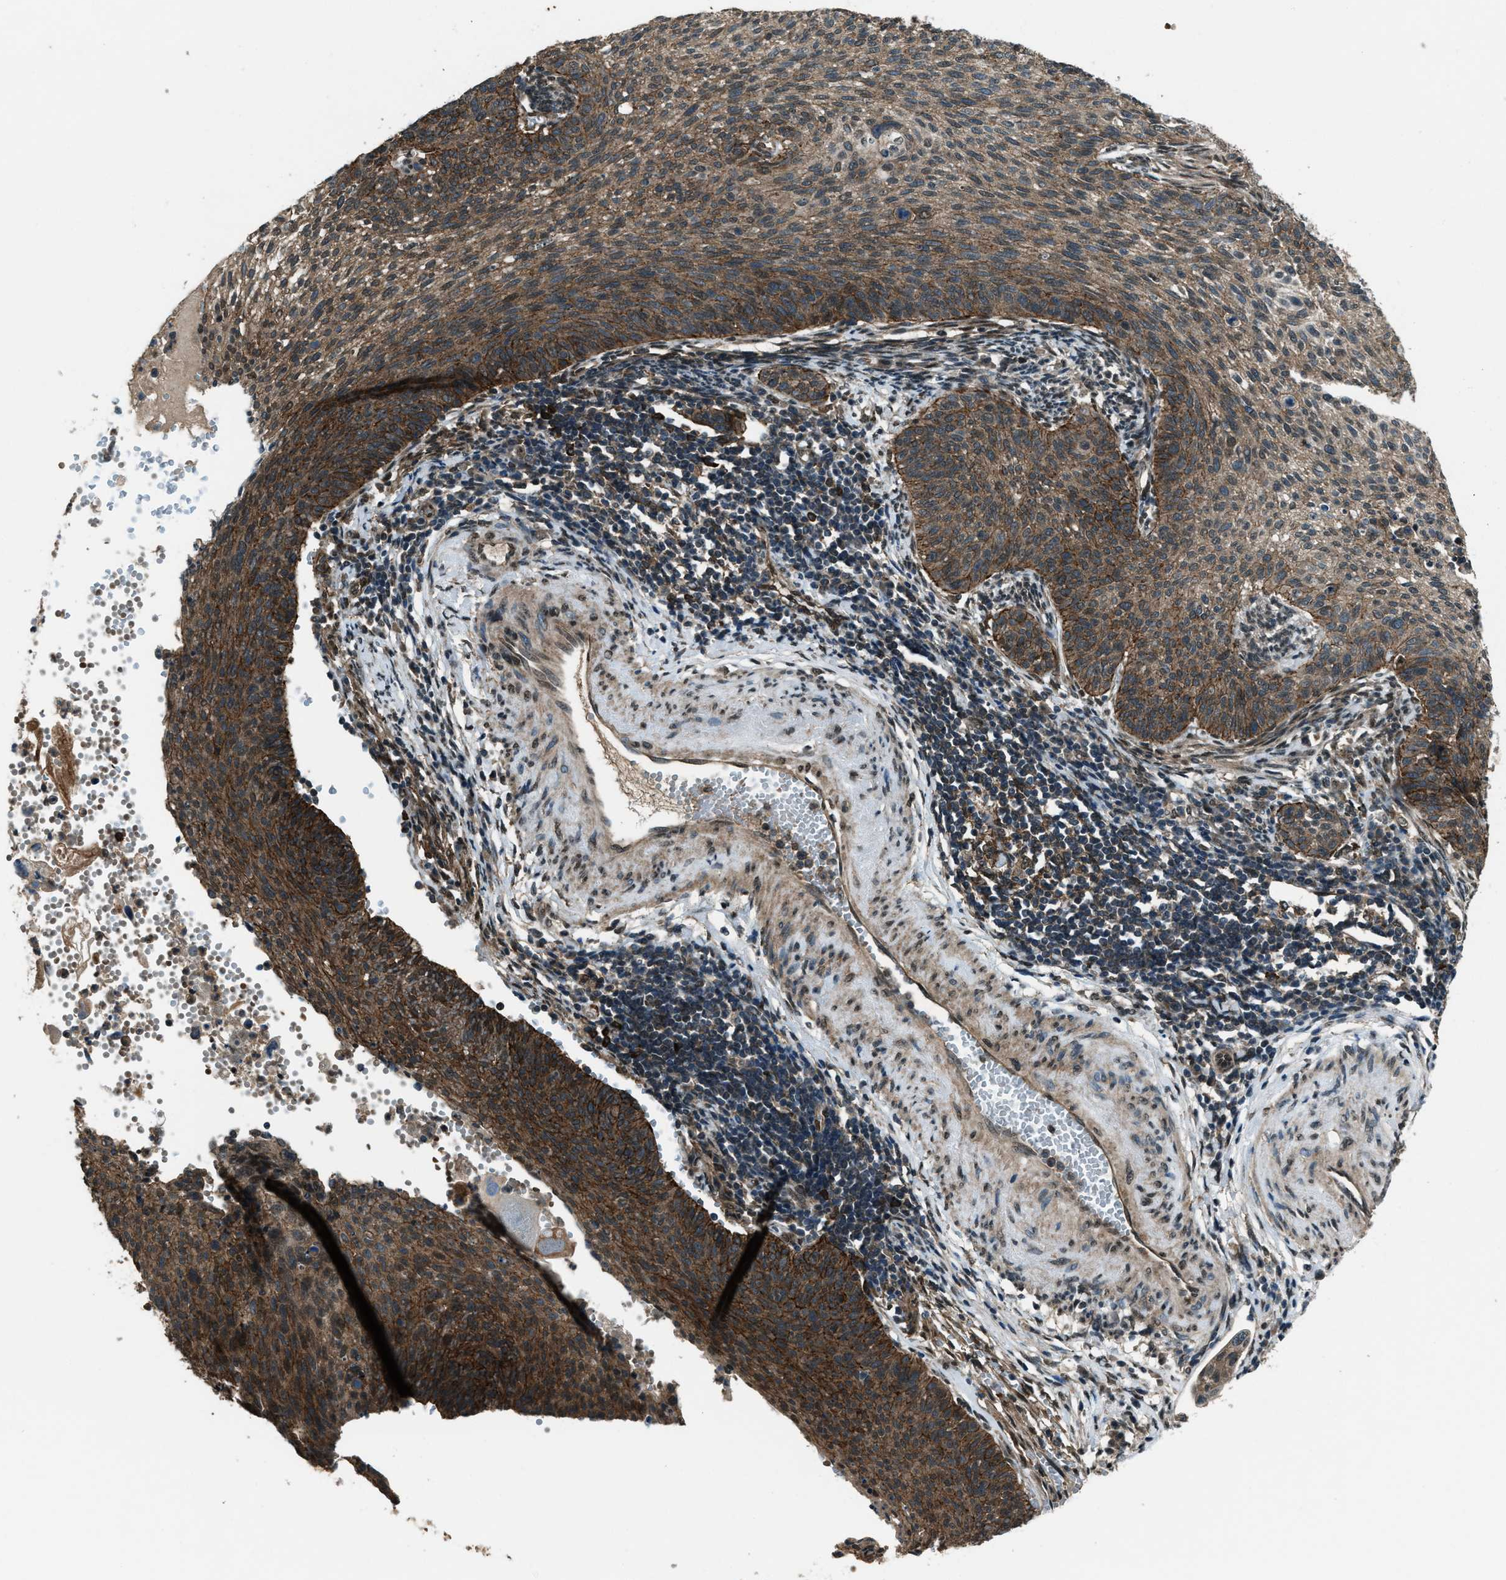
{"staining": {"intensity": "moderate", "quantity": ">75%", "location": "cytoplasmic/membranous"}, "tissue": "cervical cancer", "cell_type": "Tumor cells", "image_type": "cancer", "snomed": [{"axis": "morphology", "description": "Squamous cell carcinoma, NOS"}, {"axis": "topography", "description": "Cervix"}], "caption": "Protein staining by IHC exhibits moderate cytoplasmic/membranous expression in approximately >75% of tumor cells in squamous cell carcinoma (cervical).", "gene": "SVIL", "patient": {"sex": "female", "age": 70}}